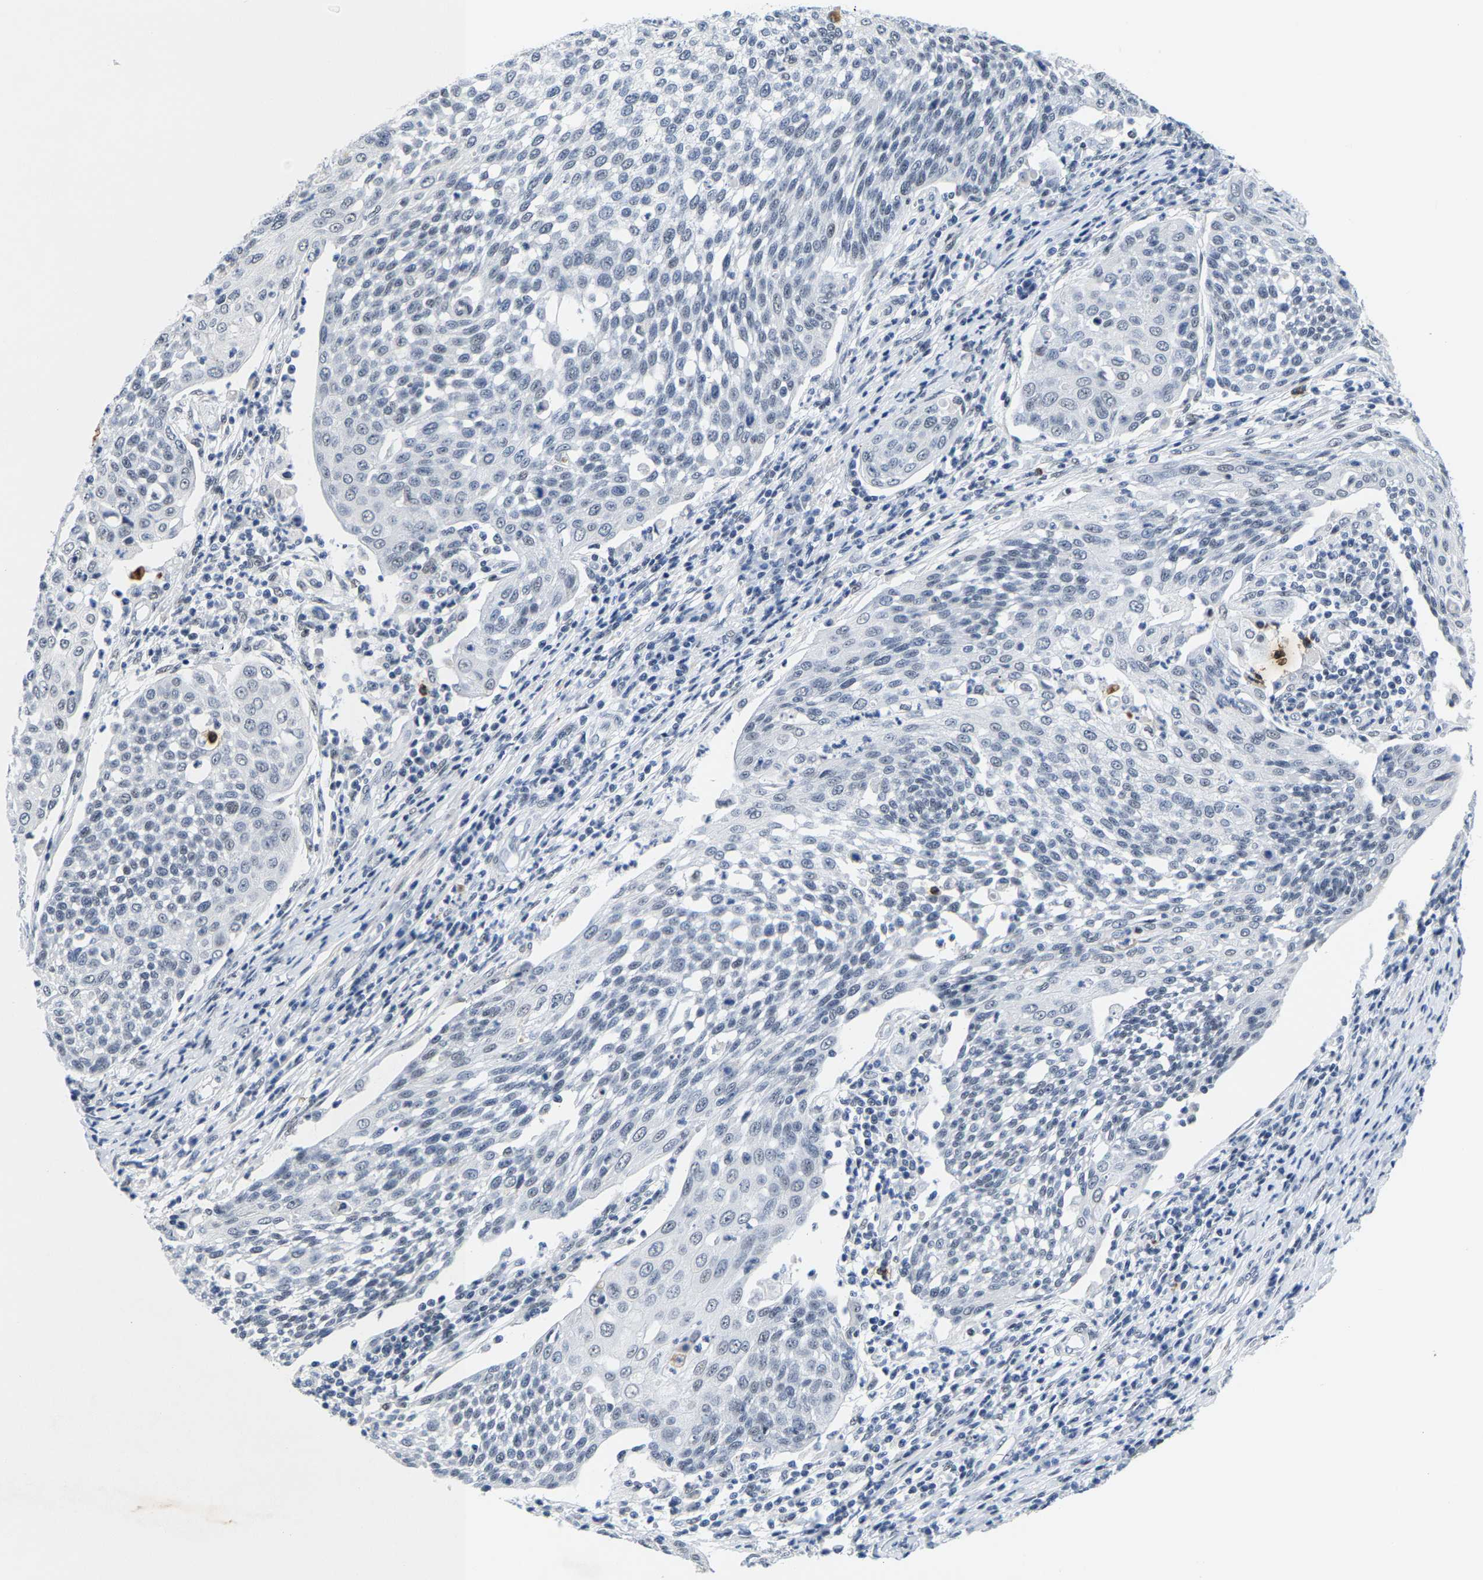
{"staining": {"intensity": "negative", "quantity": "none", "location": "none"}, "tissue": "cervical cancer", "cell_type": "Tumor cells", "image_type": "cancer", "snomed": [{"axis": "morphology", "description": "Squamous cell carcinoma, NOS"}, {"axis": "topography", "description": "Cervix"}], "caption": "Immunohistochemical staining of human cervical cancer (squamous cell carcinoma) exhibits no significant positivity in tumor cells.", "gene": "SETD1B", "patient": {"sex": "female", "age": 34}}